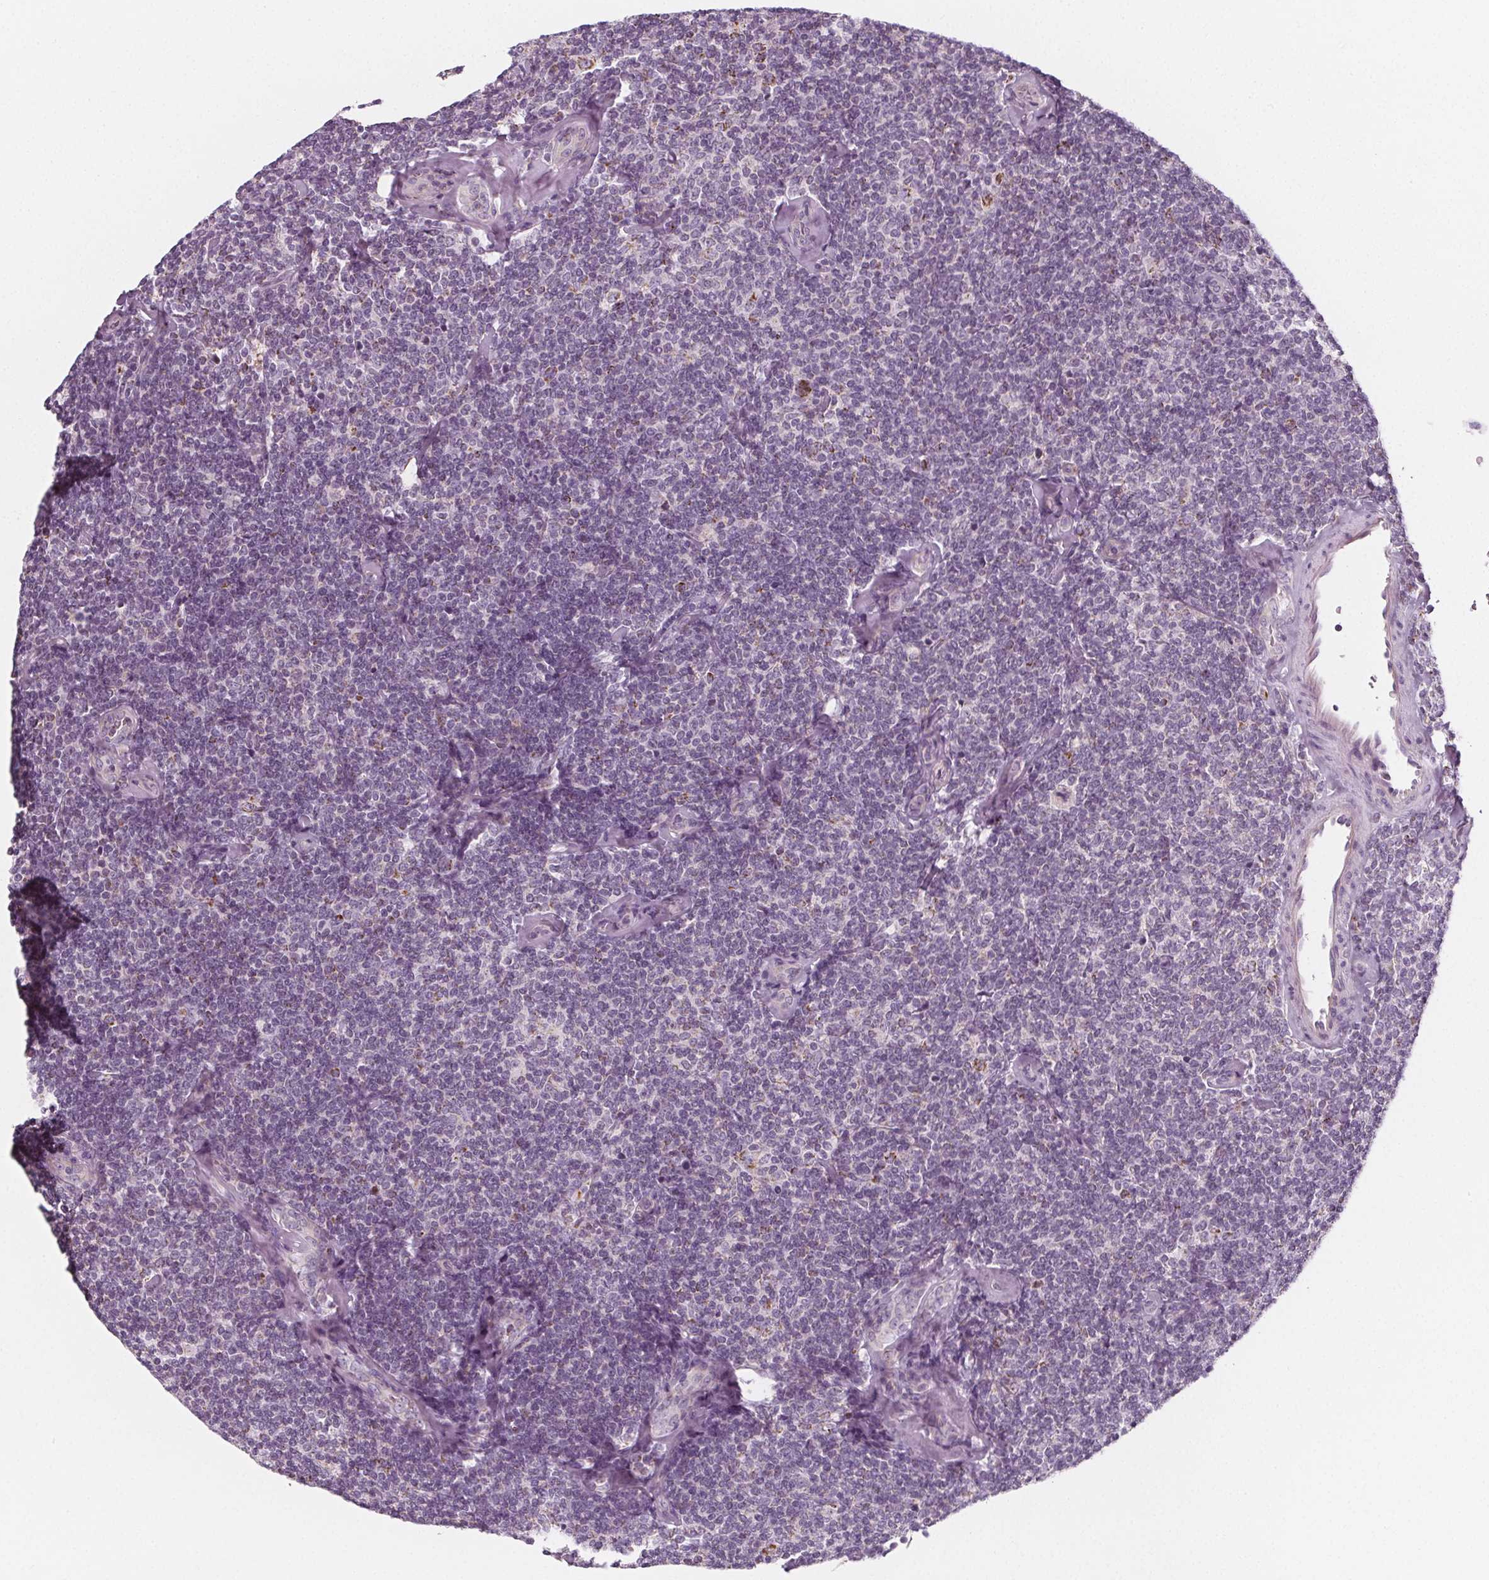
{"staining": {"intensity": "negative", "quantity": "none", "location": "none"}, "tissue": "lymphoma", "cell_type": "Tumor cells", "image_type": "cancer", "snomed": [{"axis": "morphology", "description": "Malignant lymphoma, non-Hodgkin's type, Low grade"}, {"axis": "topography", "description": "Lymph node"}], "caption": "Immunohistochemical staining of human lymphoma shows no significant positivity in tumor cells. The staining is performed using DAB brown chromogen with nuclei counter-stained in using hematoxylin.", "gene": "IL17C", "patient": {"sex": "female", "age": 56}}